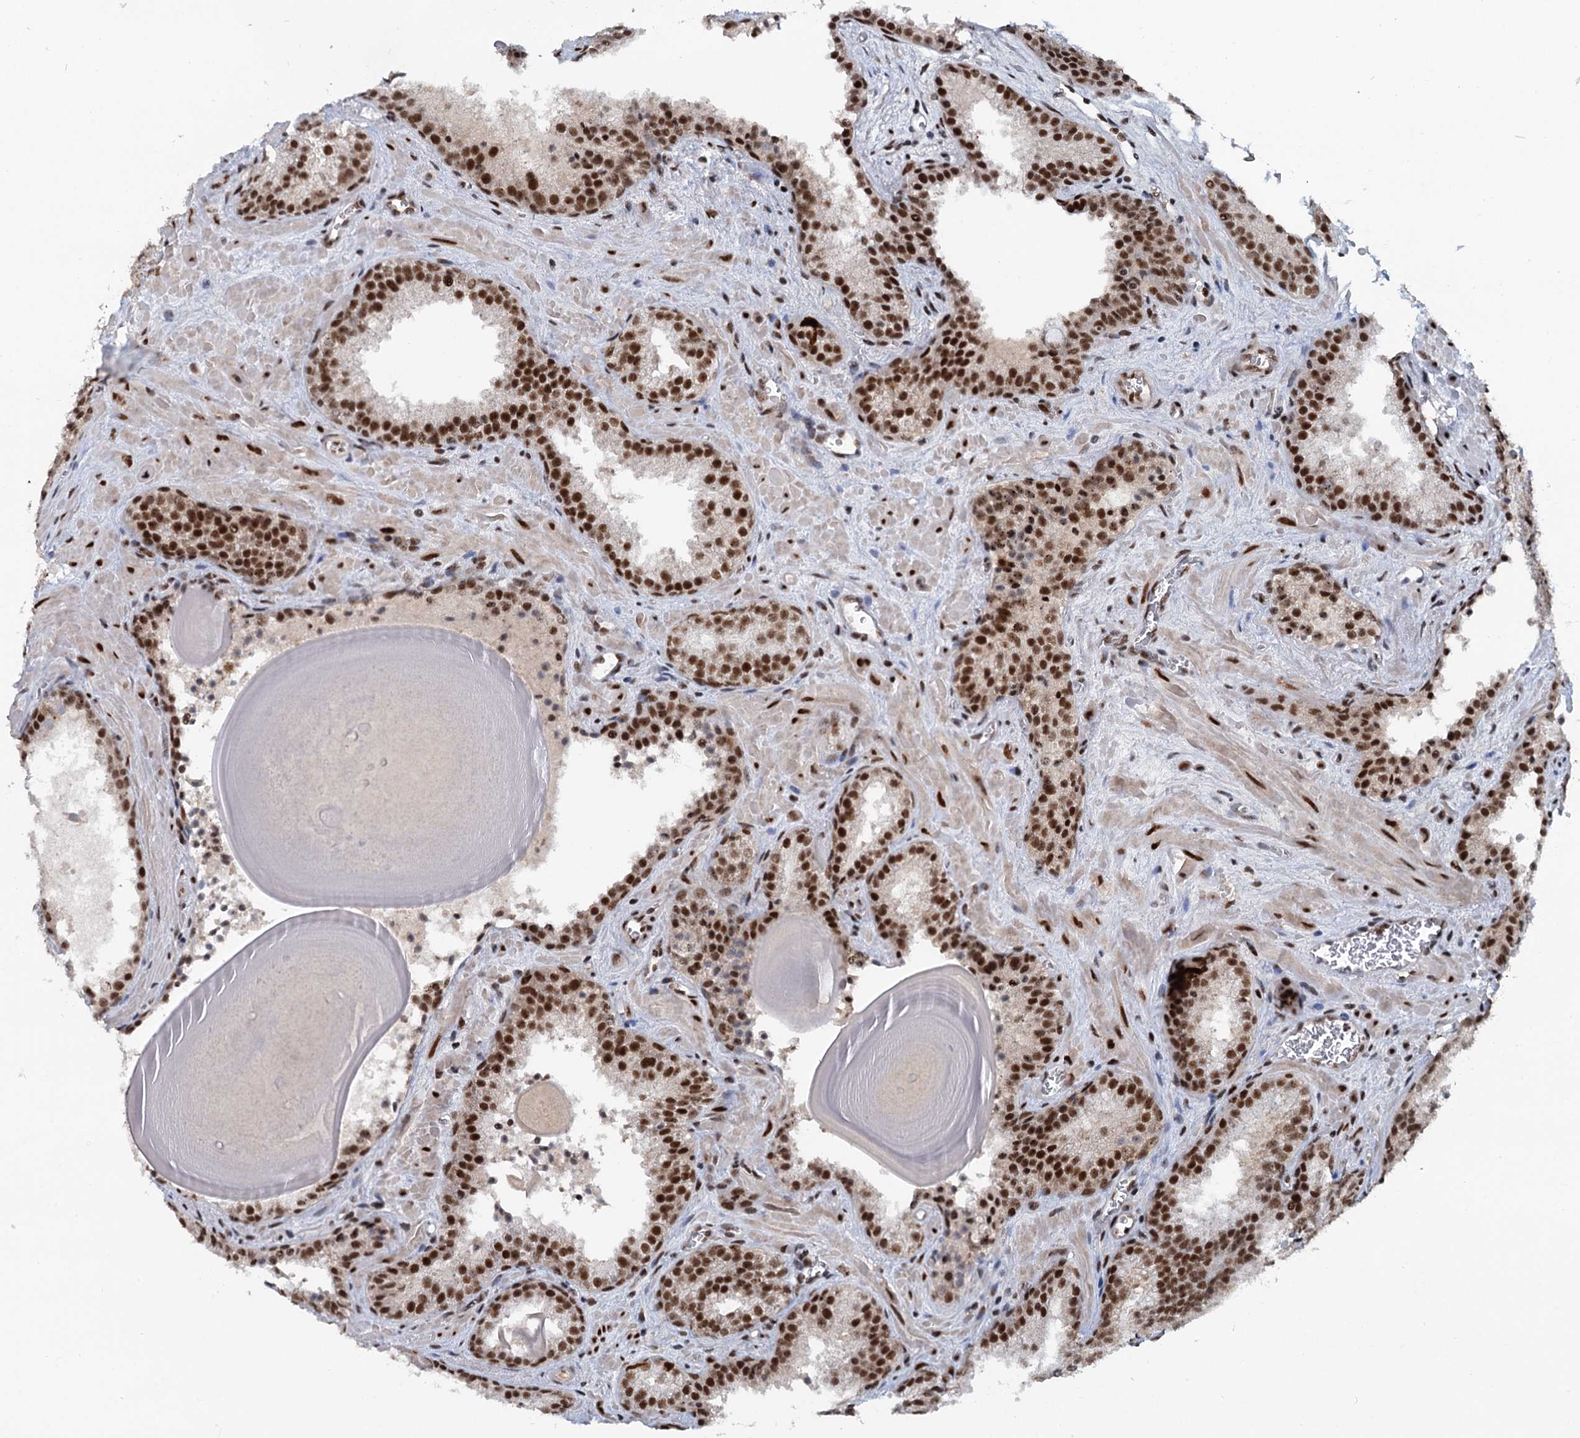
{"staining": {"intensity": "strong", "quantity": ">75%", "location": "nuclear"}, "tissue": "prostate cancer", "cell_type": "Tumor cells", "image_type": "cancer", "snomed": [{"axis": "morphology", "description": "Adenocarcinoma, High grade"}, {"axis": "topography", "description": "Prostate"}], "caption": "The histopathology image displays a brown stain indicating the presence of a protein in the nuclear of tumor cells in high-grade adenocarcinoma (prostate). (IHC, brightfield microscopy, high magnification).", "gene": "WBP4", "patient": {"sex": "male", "age": 66}}